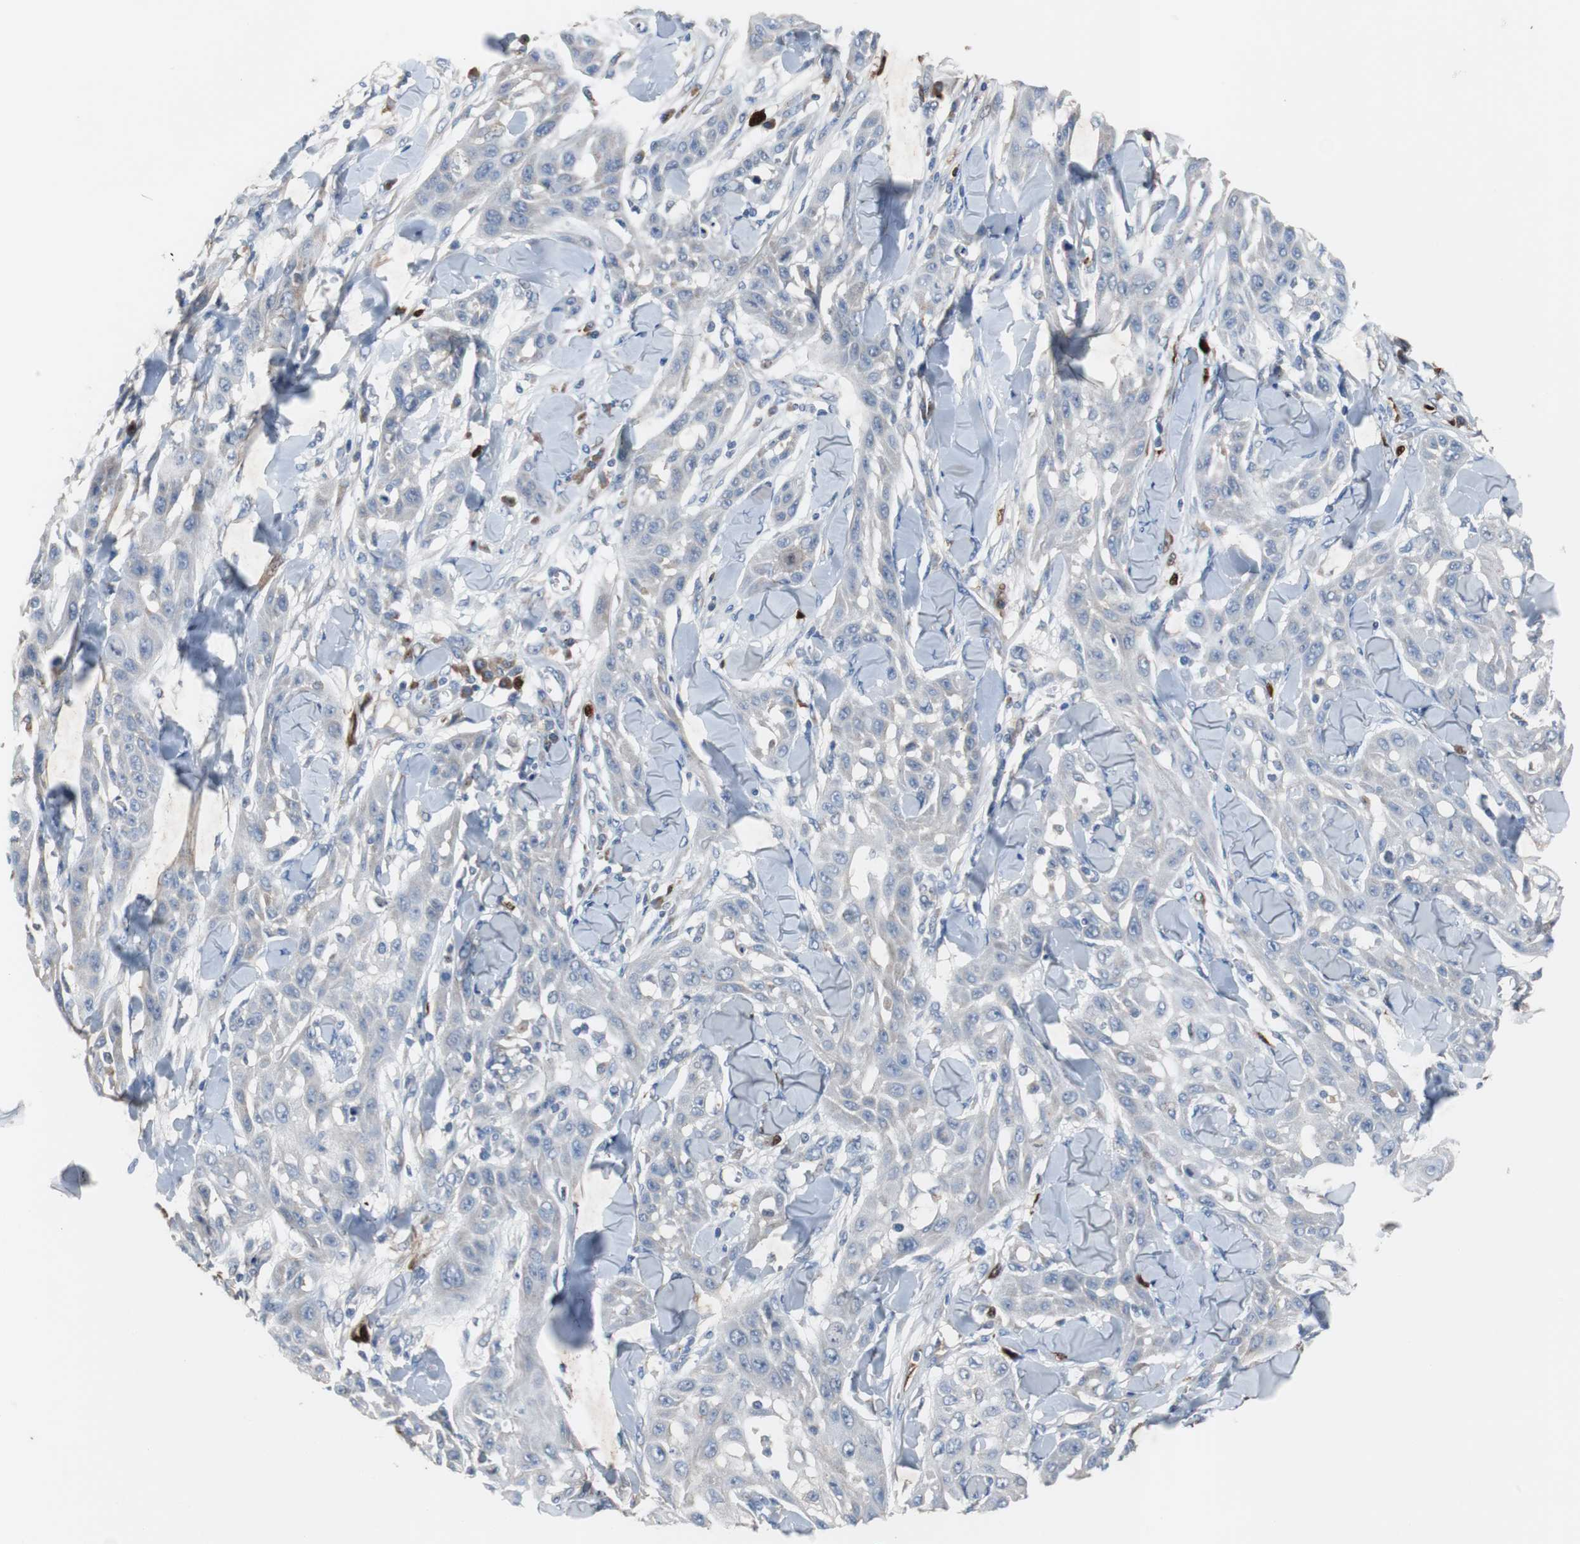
{"staining": {"intensity": "weak", "quantity": "<25%", "location": "cytoplasmic/membranous"}, "tissue": "skin cancer", "cell_type": "Tumor cells", "image_type": "cancer", "snomed": [{"axis": "morphology", "description": "Squamous cell carcinoma, NOS"}, {"axis": "topography", "description": "Skin"}], "caption": "Protein analysis of skin squamous cell carcinoma displays no significant staining in tumor cells.", "gene": "CALB2", "patient": {"sex": "male", "age": 24}}